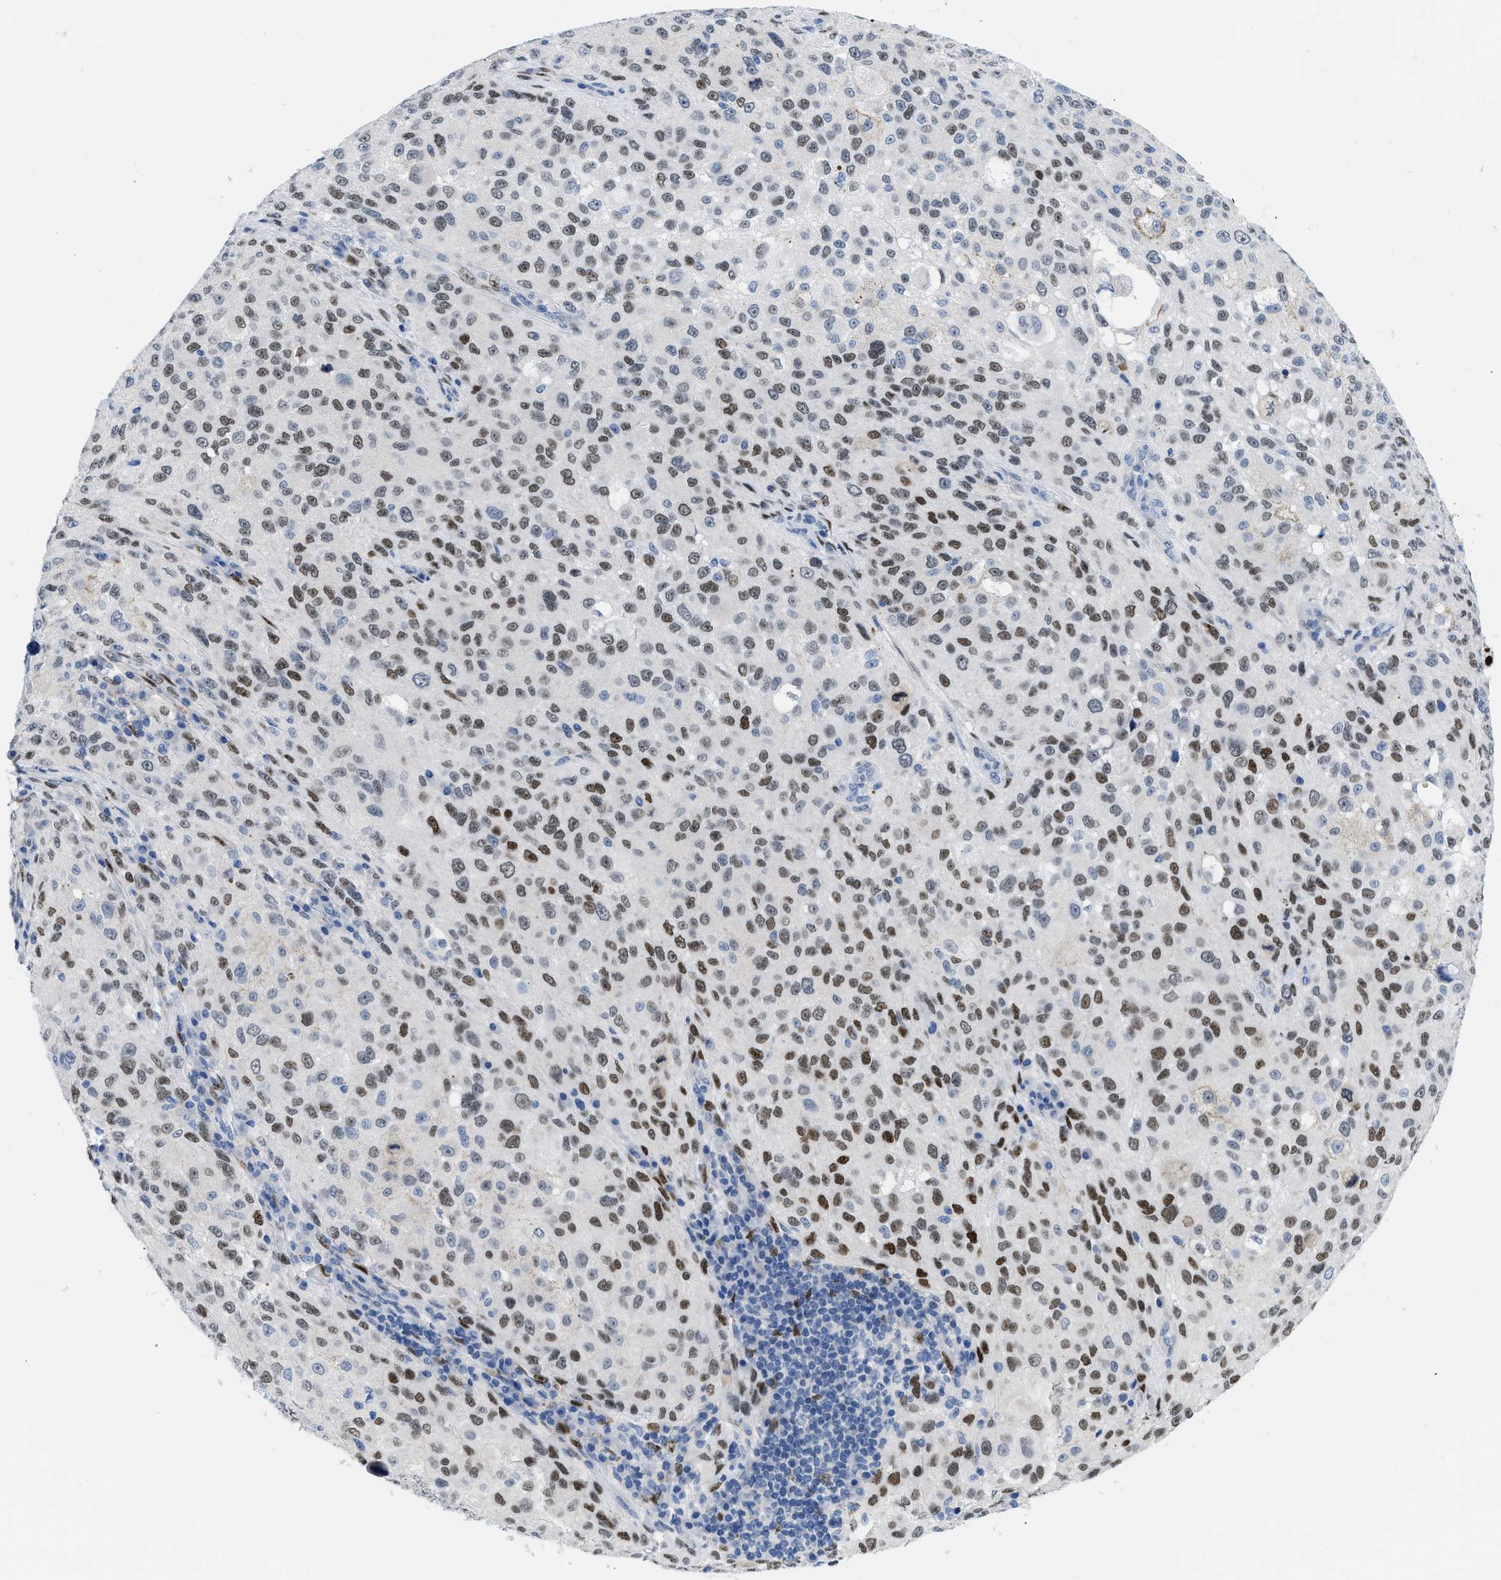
{"staining": {"intensity": "strong", "quantity": "25%-75%", "location": "nuclear"}, "tissue": "melanoma", "cell_type": "Tumor cells", "image_type": "cancer", "snomed": [{"axis": "morphology", "description": "Necrosis, NOS"}, {"axis": "morphology", "description": "Malignant melanoma, NOS"}, {"axis": "topography", "description": "Skin"}], "caption": "A photomicrograph showing strong nuclear expression in about 25%-75% of tumor cells in melanoma, as visualized by brown immunohistochemical staining.", "gene": "NFIX", "patient": {"sex": "female", "age": 87}}